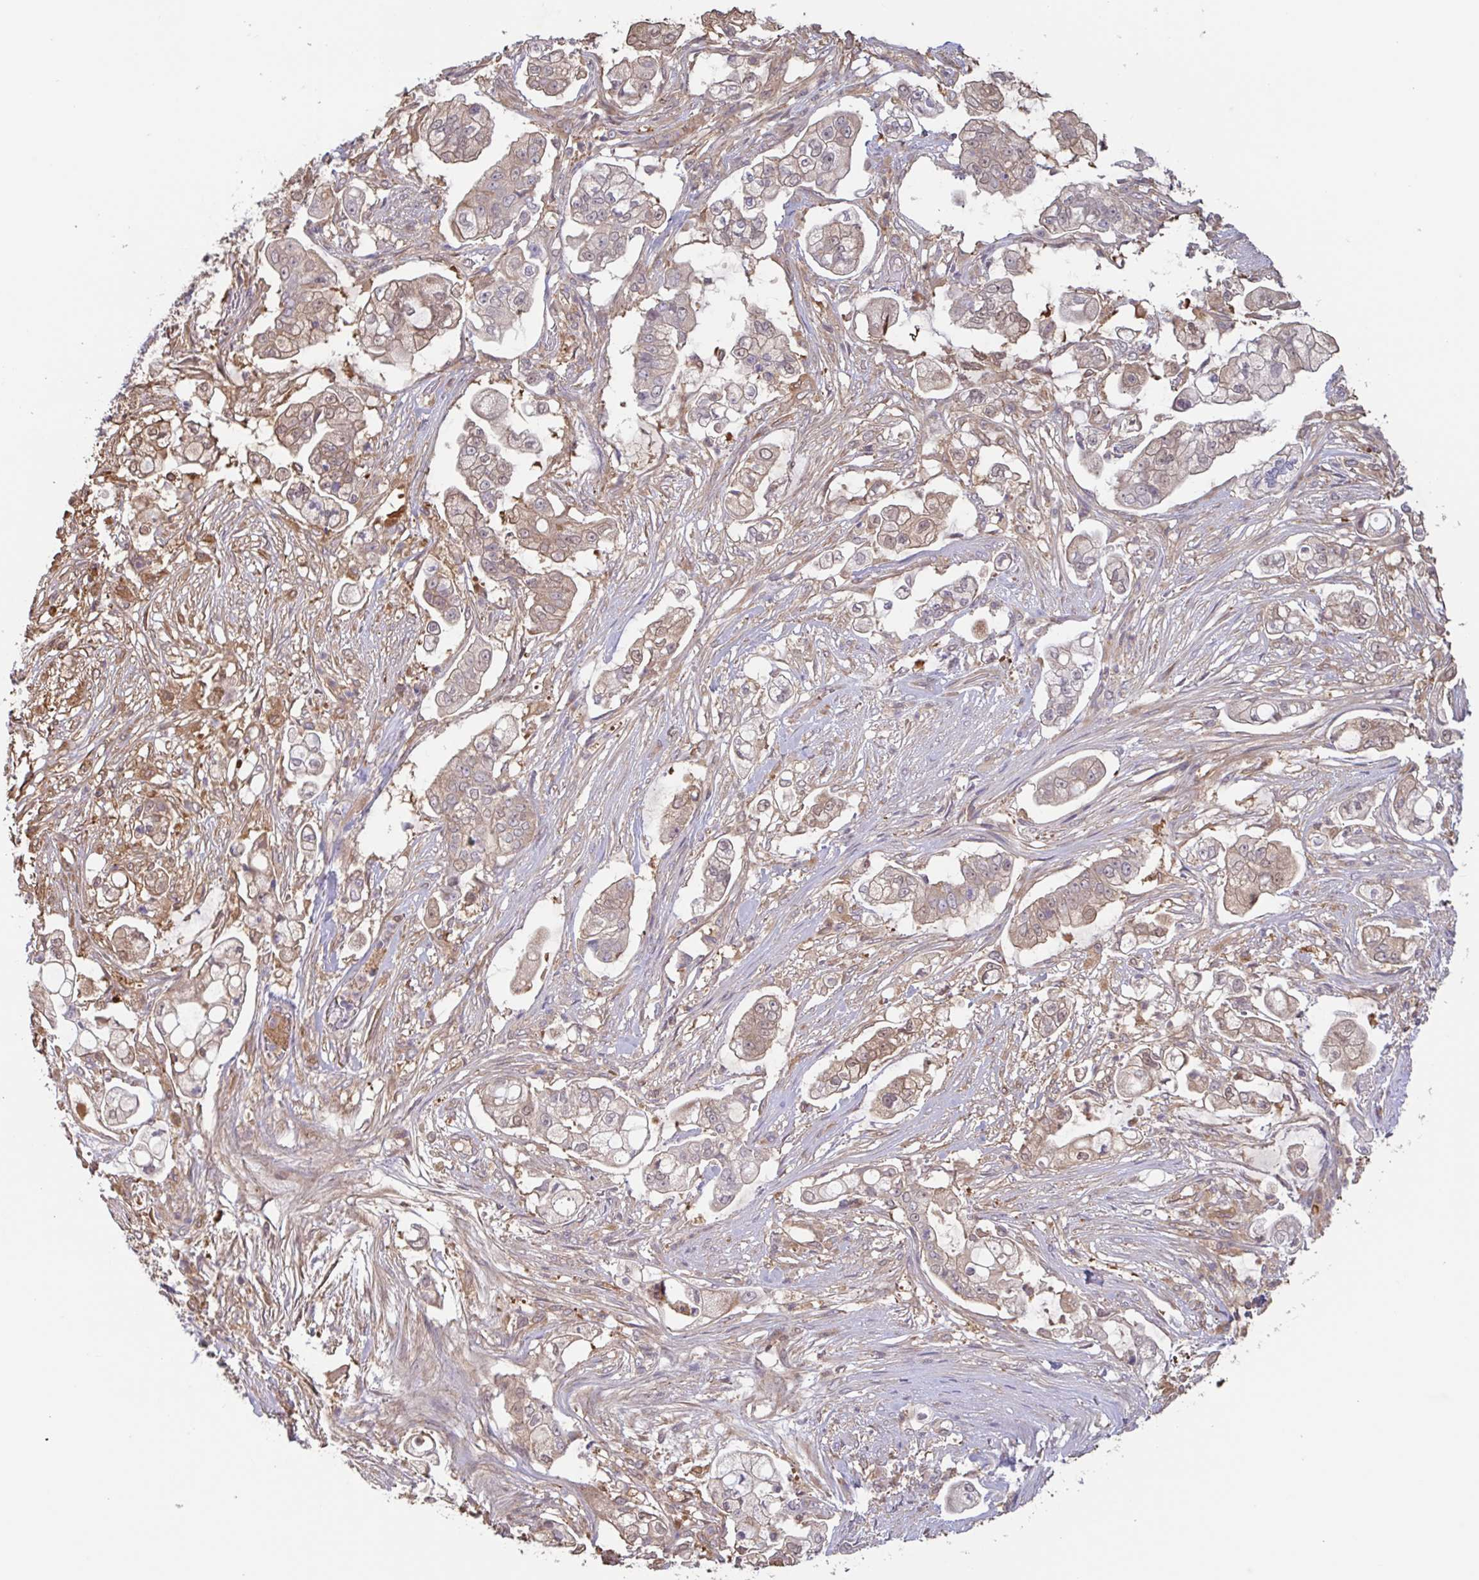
{"staining": {"intensity": "weak", "quantity": "<25%", "location": "cytoplasmic/membranous"}, "tissue": "pancreatic cancer", "cell_type": "Tumor cells", "image_type": "cancer", "snomed": [{"axis": "morphology", "description": "Adenocarcinoma, NOS"}, {"axis": "topography", "description": "Pancreas"}], "caption": "Immunohistochemistry (IHC) micrograph of human pancreatic cancer stained for a protein (brown), which exhibits no staining in tumor cells. (Brightfield microscopy of DAB immunohistochemistry at high magnification).", "gene": "OTOP2", "patient": {"sex": "female", "age": 69}}